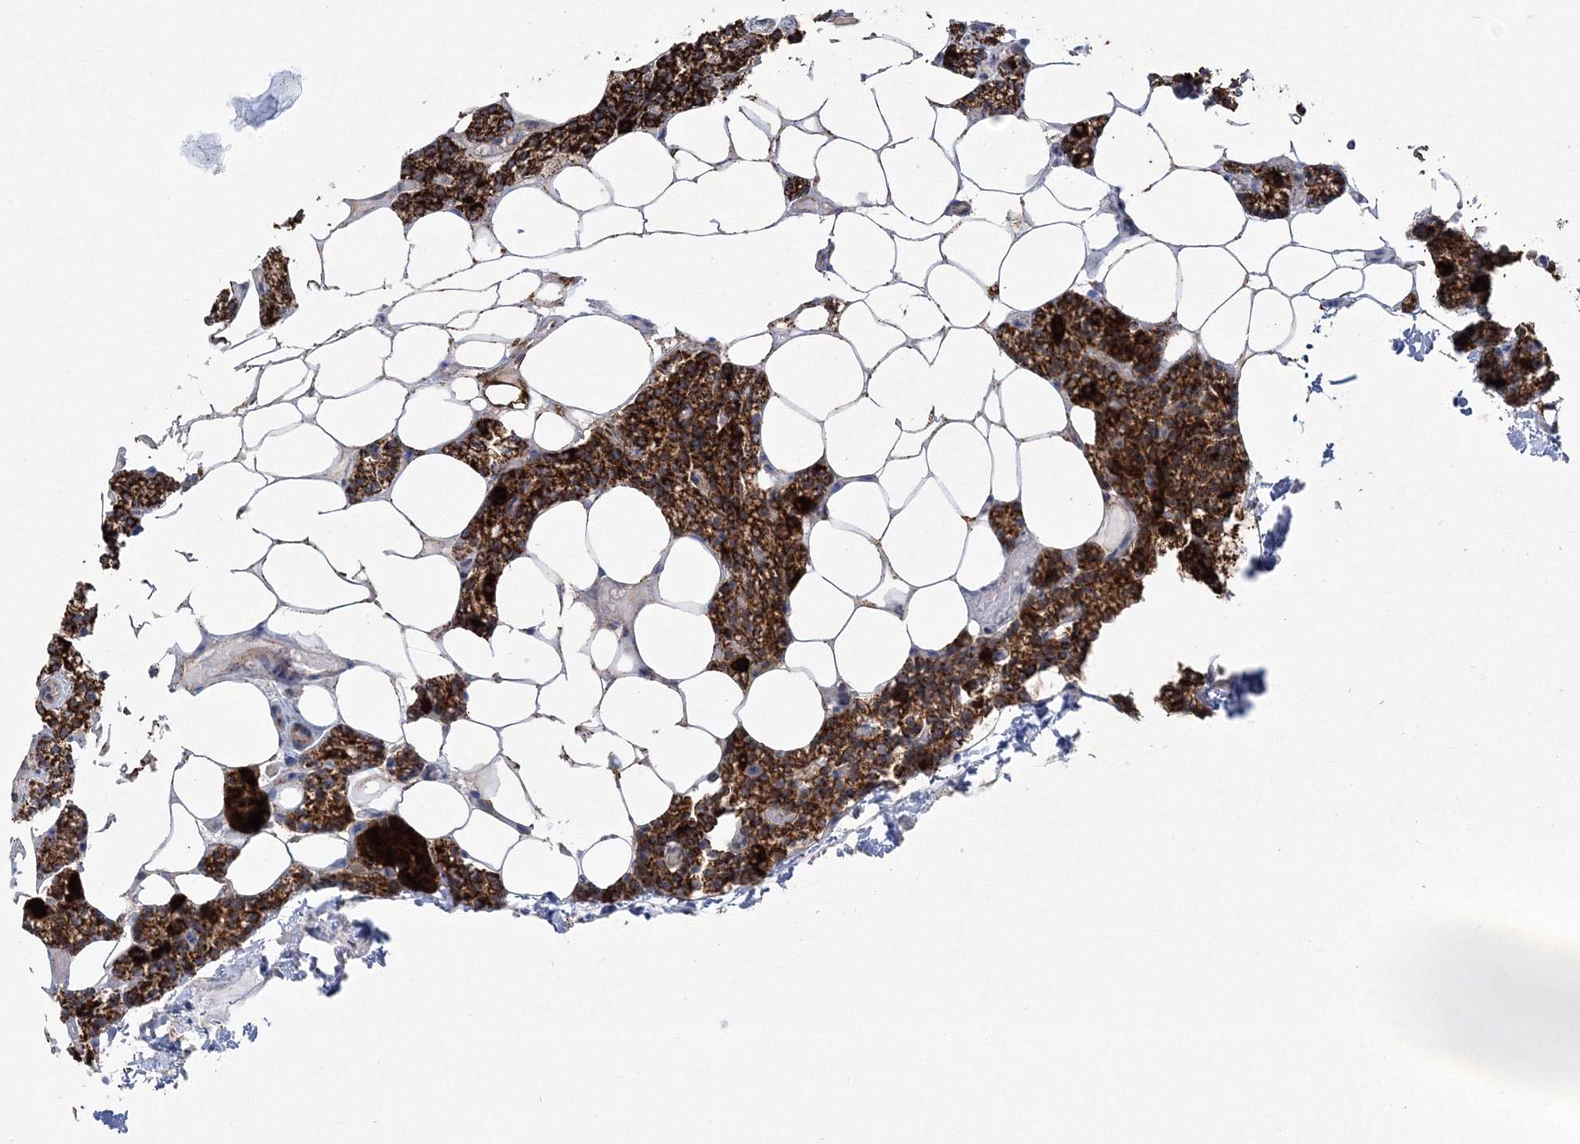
{"staining": {"intensity": "strong", "quantity": ">75%", "location": "cytoplasmic/membranous"}, "tissue": "parathyroid gland", "cell_type": "Glandular cells", "image_type": "normal", "snomed": [{"axis": "morphology", "description": "Normal tissue, NOS"}, {"axis": "topography", "description": "Parathyroid gland"}], "caption": "Parathyroid gland stained with DAB (3,3'-diaminobenzidine) immunohistochemistry exhibits high levels of strong cytoplasmic/membranous positivity in about >75% of glandular cells. The staining is performed using DAB (3,3'-diaminobenzidine) brown chromogen to label protein expression. The nuclei are counter-stained blue using hematoxylin.", "gene": "HIBCH", "patient": {"sex": "male", "age": 75}}